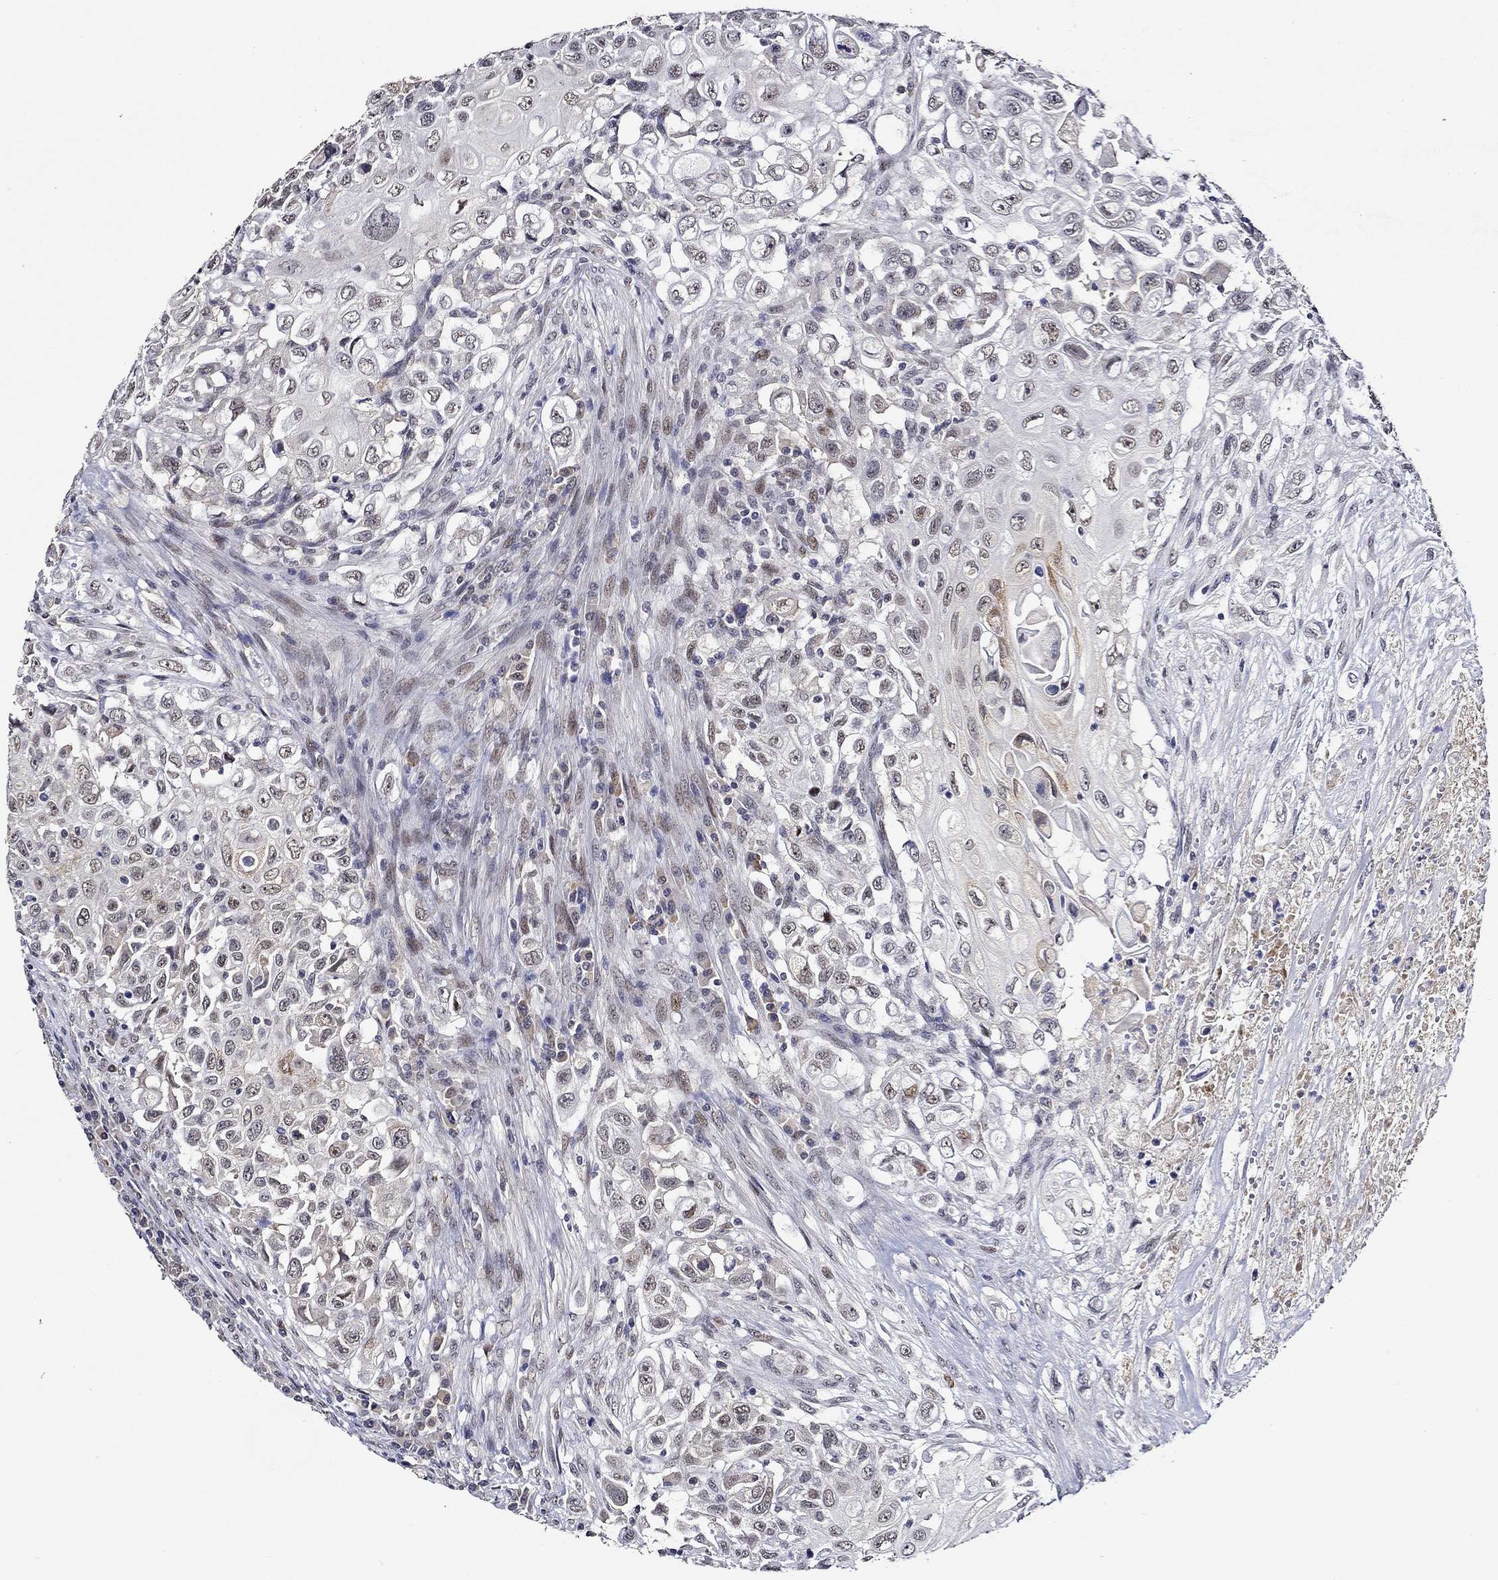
{"staining": {"intensity": "negative", "quantity": "none", "location": "none"}, "tissue": "urothelial cancer", "cell_type": "Tumor cells", "image_type": "cancer", "snomed": [{"axis": "morphology", "description": "Urothelial carcinoma, High grade"}, {"axis": "topography", "description": "Urinary bladder"}], "caption": "Immunohistochemistry image of neoplastic tissue: urothelial cancer stained with DAB (3,3'-diaminobenzidine) reveals no significant protein positivity in tumor cells.", "gene": "GATA2", "patient": {"sex": "female", "age": 56}}